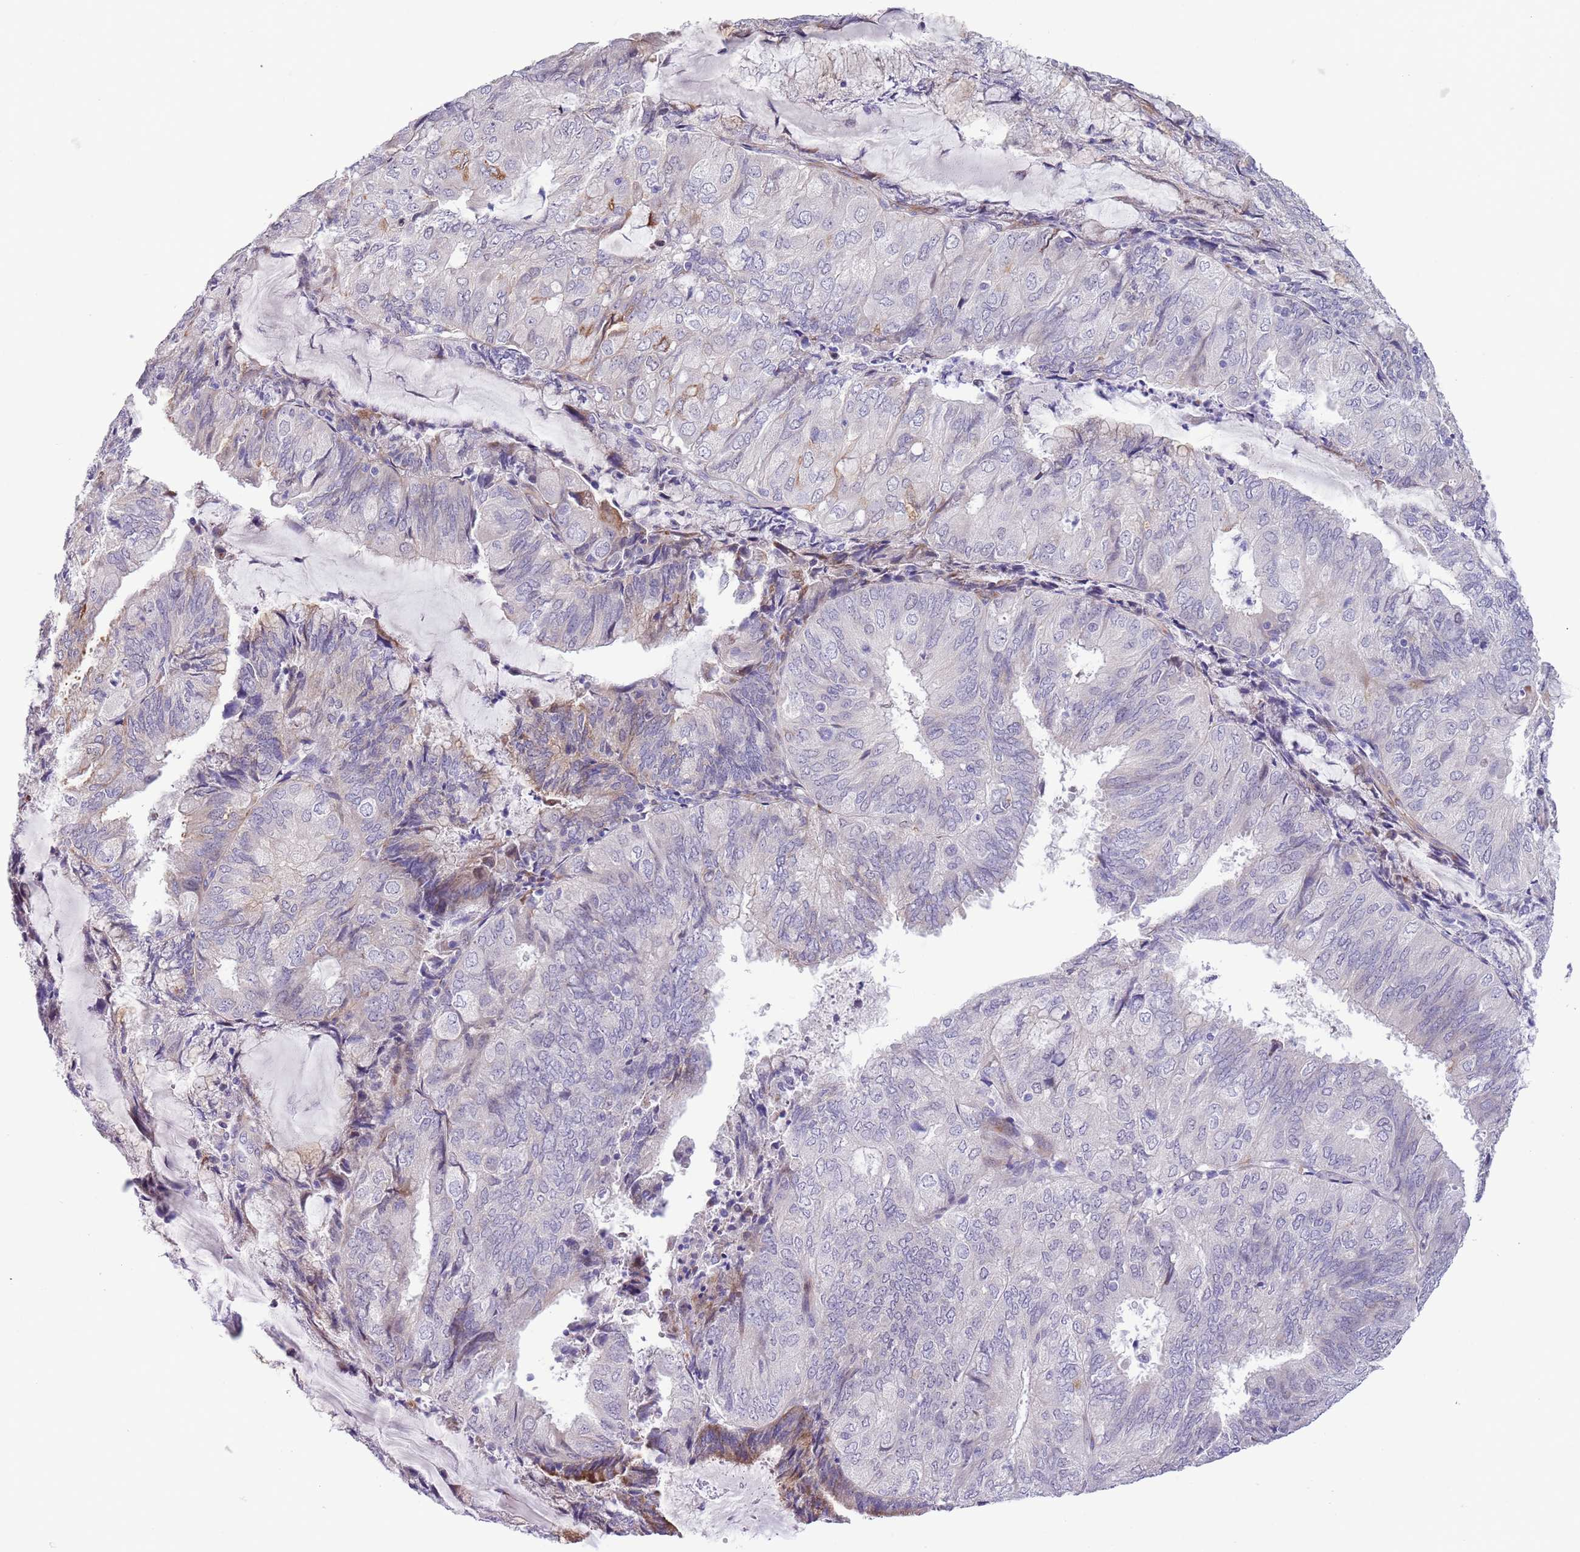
{"staining": {"intensity": "weak", "quantity": "<25%", "location": "cytoplasmic/membranous"}, "tissue": "endometrial cancer", "cell_type": "Tumor cells", "image_type": "cancer", "snomed": [{"axis": "morphology", "description": "Adenocarcinoma, NOS"}, {"axis": "topography", "description": "Endometrium"}], "caption": "The micrograph demonstrates no significant expression in tumor cells of endometrial cancer (adenocarcinoma).", "gene": "MRPL32", "patient": {"sex": "female", "age": 81}}